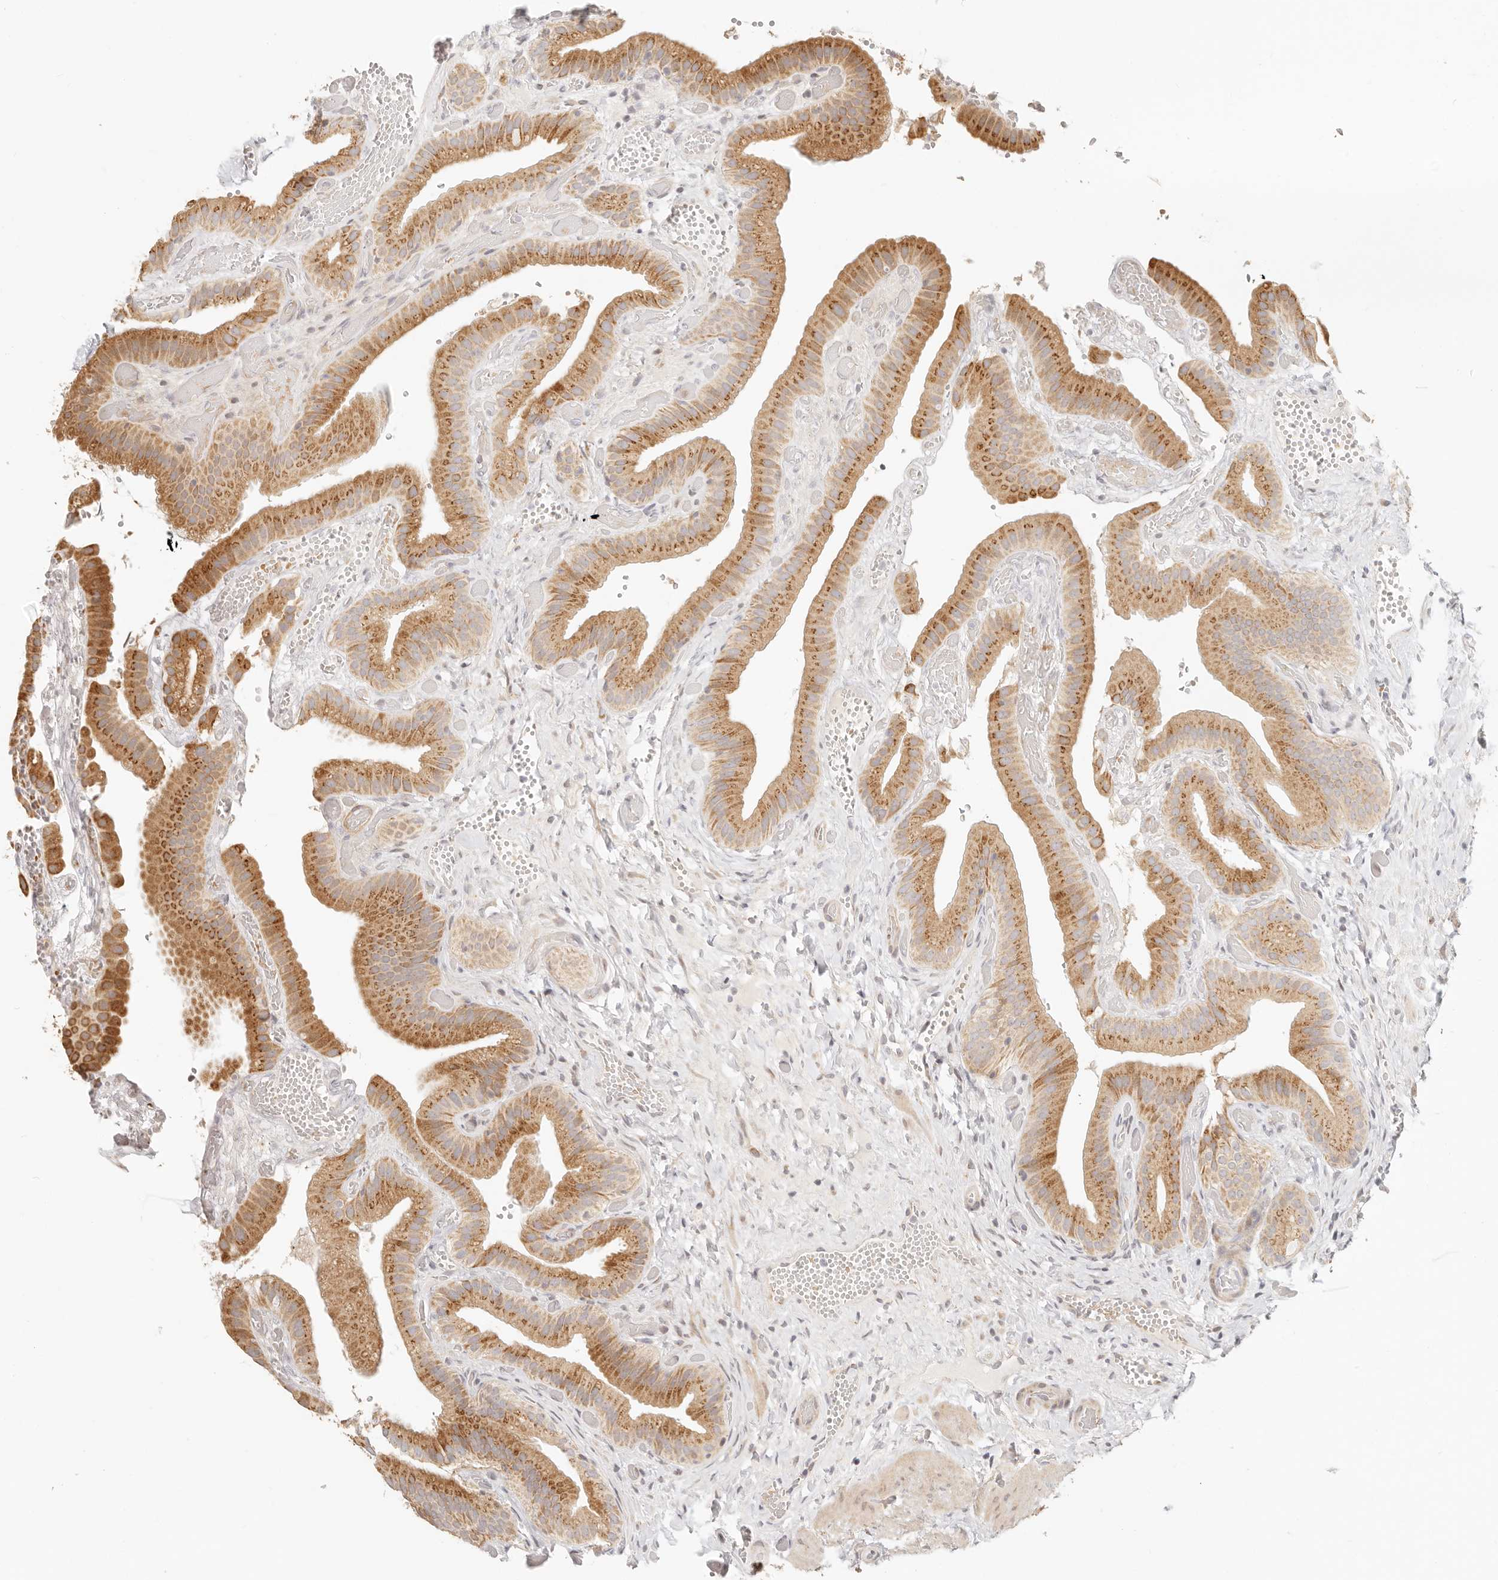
{"staining": {"intensity": "moderate", "quantity": ">75%", "location": "cytoplasmic/membranous"}, "tissue": "gallbladder", "cell_type": "Glandular cells", "image_type": "normal", "snomed": [{"axis": "morphology", "description": "Normal tissue, NOS"}, {"axis": "topography", "description": "Gallbladder"}], "caption": "A brown stain highlights moderate cytoplasmic/membranous expression of a protein in glandular cells of normal gallbladder.", "gene": "FAM20B", "patient": {"sex": "female", "age": 64}}